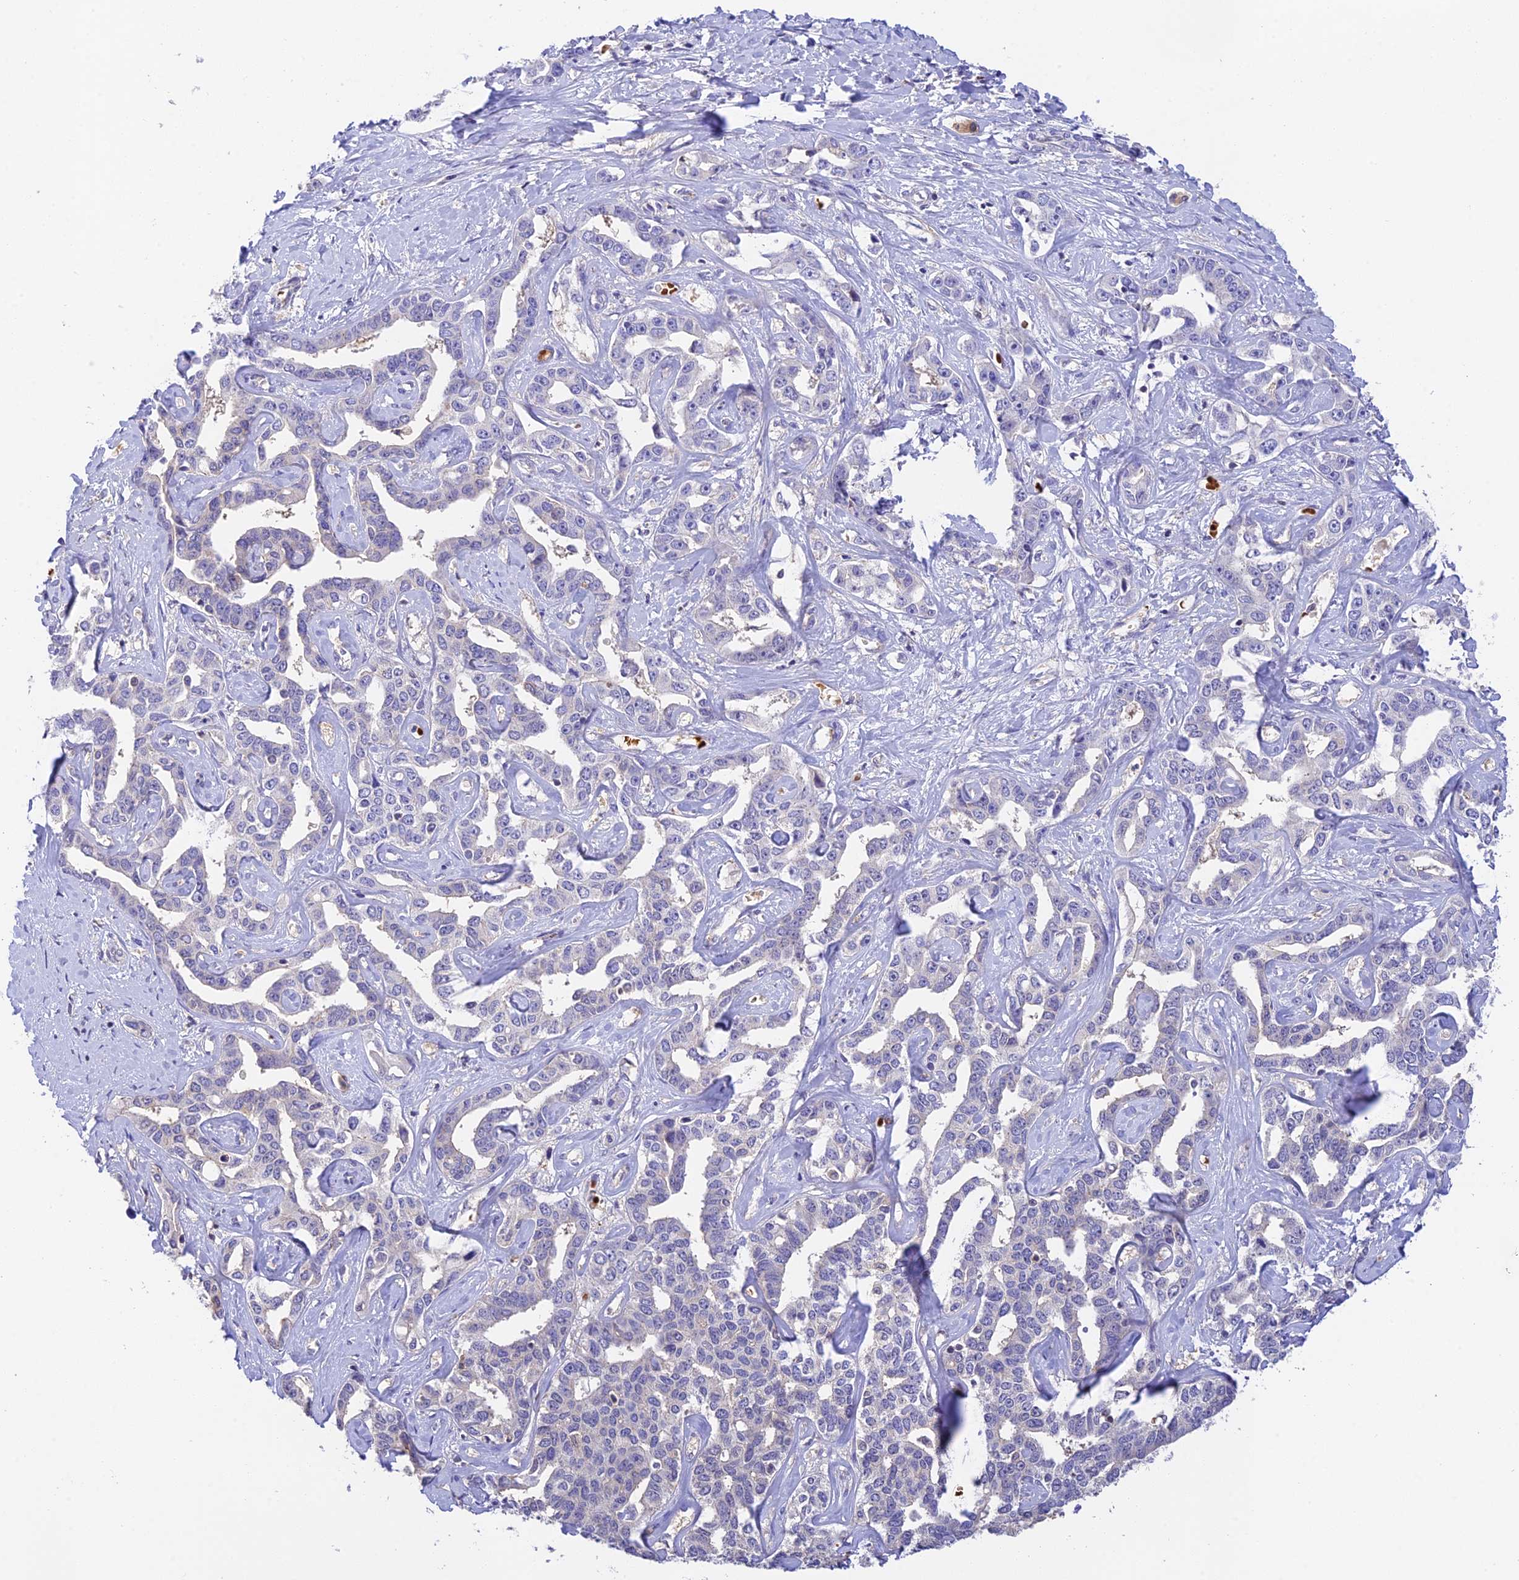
{"staining": {"intensity": "negative", "quantity": "none", "location": "none"}, "tissue": "liver cancer", "cell_type": "Tumor cells", "image_type": "cancer", "snomed": [{"axis": "morphology", "description": "Cholangiocarcinoma"}, {"axis": "topography", "description": "Liver"}], "caption": "A micrograph of human liver cancer is negative for staining in tumor cells. The staining is performed using DAB brown chromogen with nuclei counter-stained in using hematoxylin.", "gene": "HDHD2", "patient": {"sex": "male", "age": 59}}